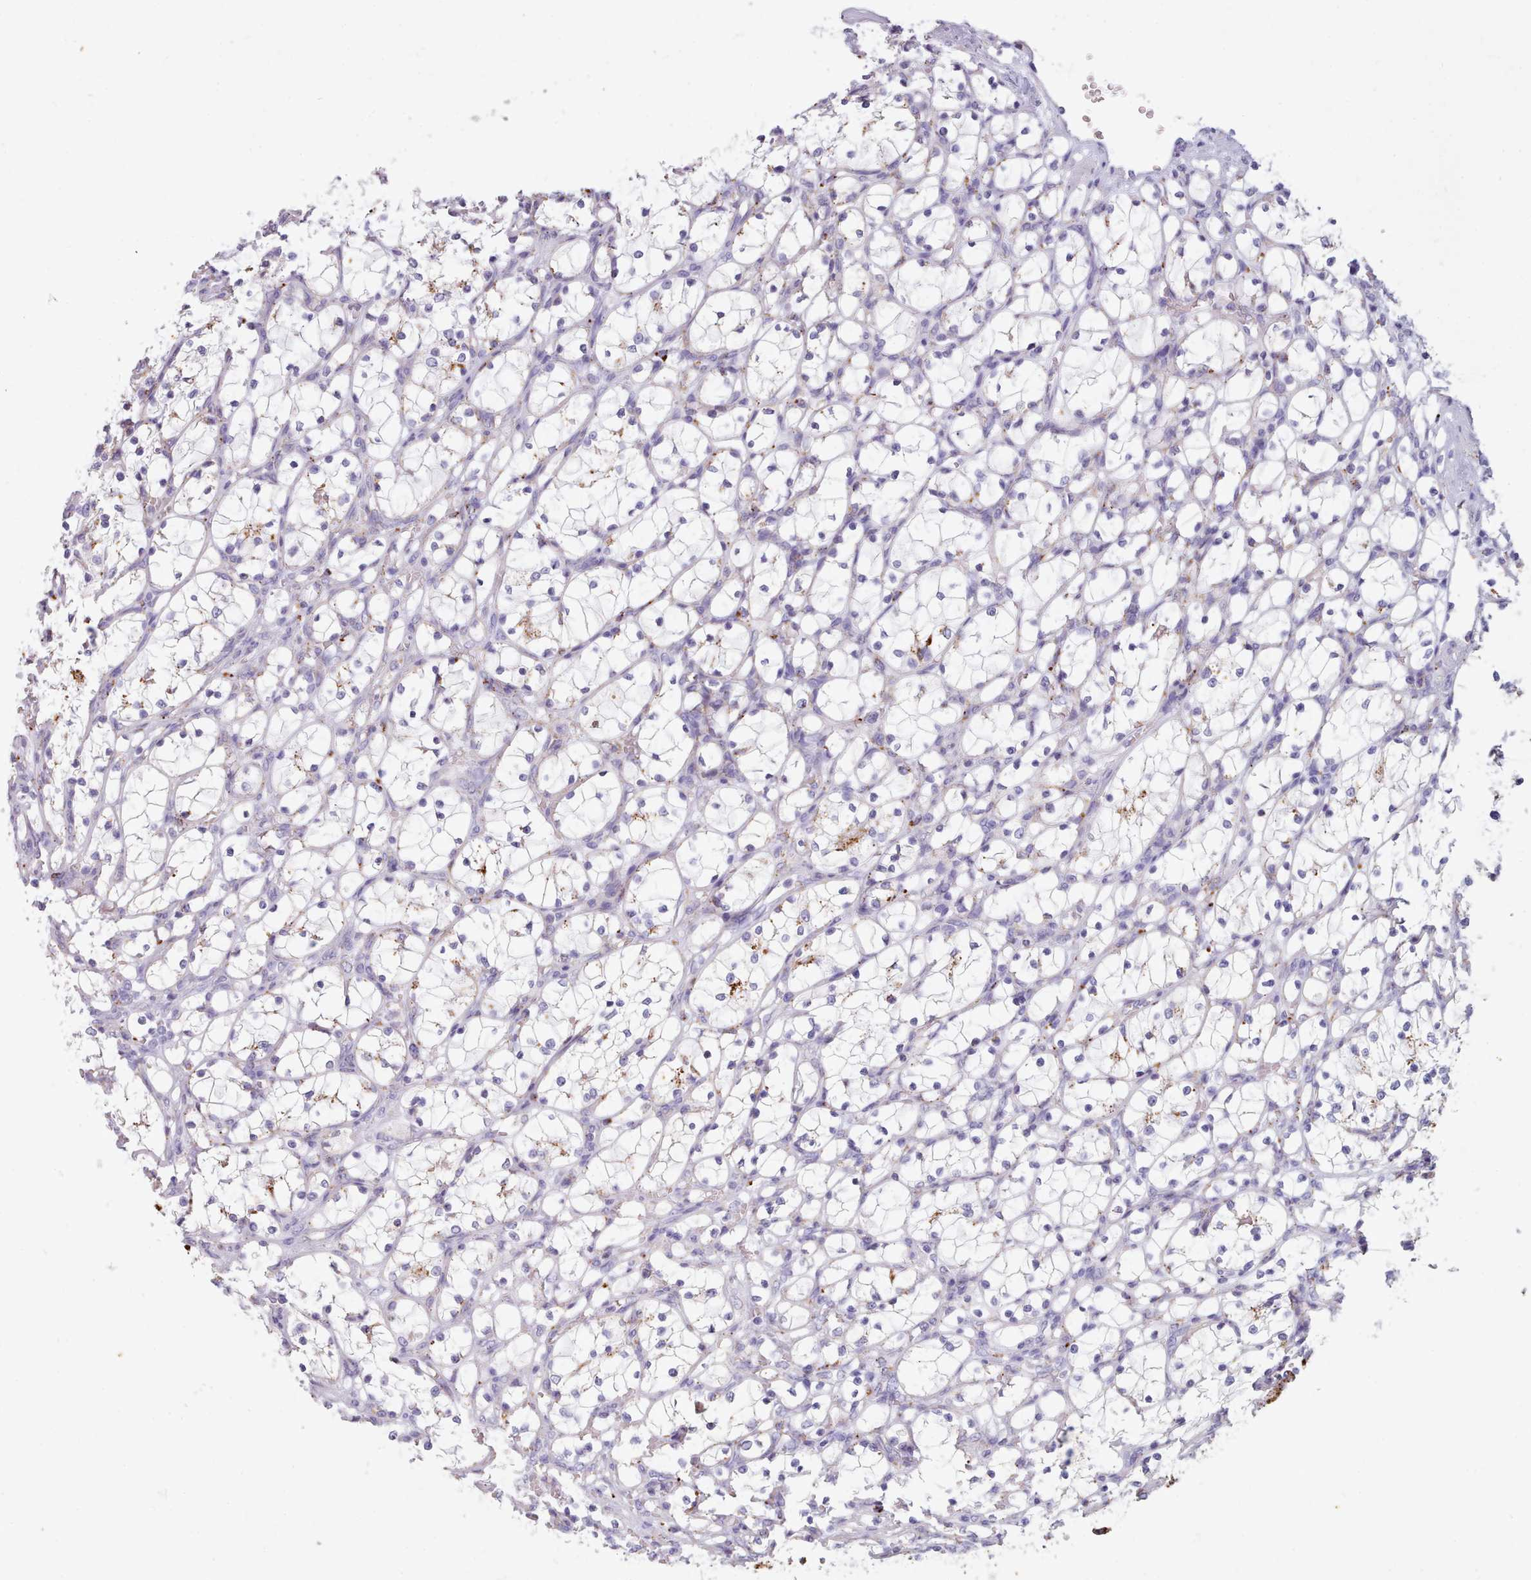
{"staining": {"intensity": "weak", "quantity": "<25%", "location": "cytoplasmic/membranous"}, "tissue": "renal cancer", "cell_type": "Tumor cells", "image_type": "cancer", "snomed": [{"axis": "morphology", "description": "Adenocarcinoma, NOS"}, {"axis": "topography", "description": "Kidney"}], "caption": "An image of renal cancer (adenocarcinoma) stained for a protein displays no brown staining in tumor cells. Brightfield microscopy of immunohistochemistry stained with DAB (3,3'-diaminobenzidine) (brown) and hematoxylin (blue), captured at high magnification.", "gene": "GAA", "patient": {"sex": "female", "age": 69}}